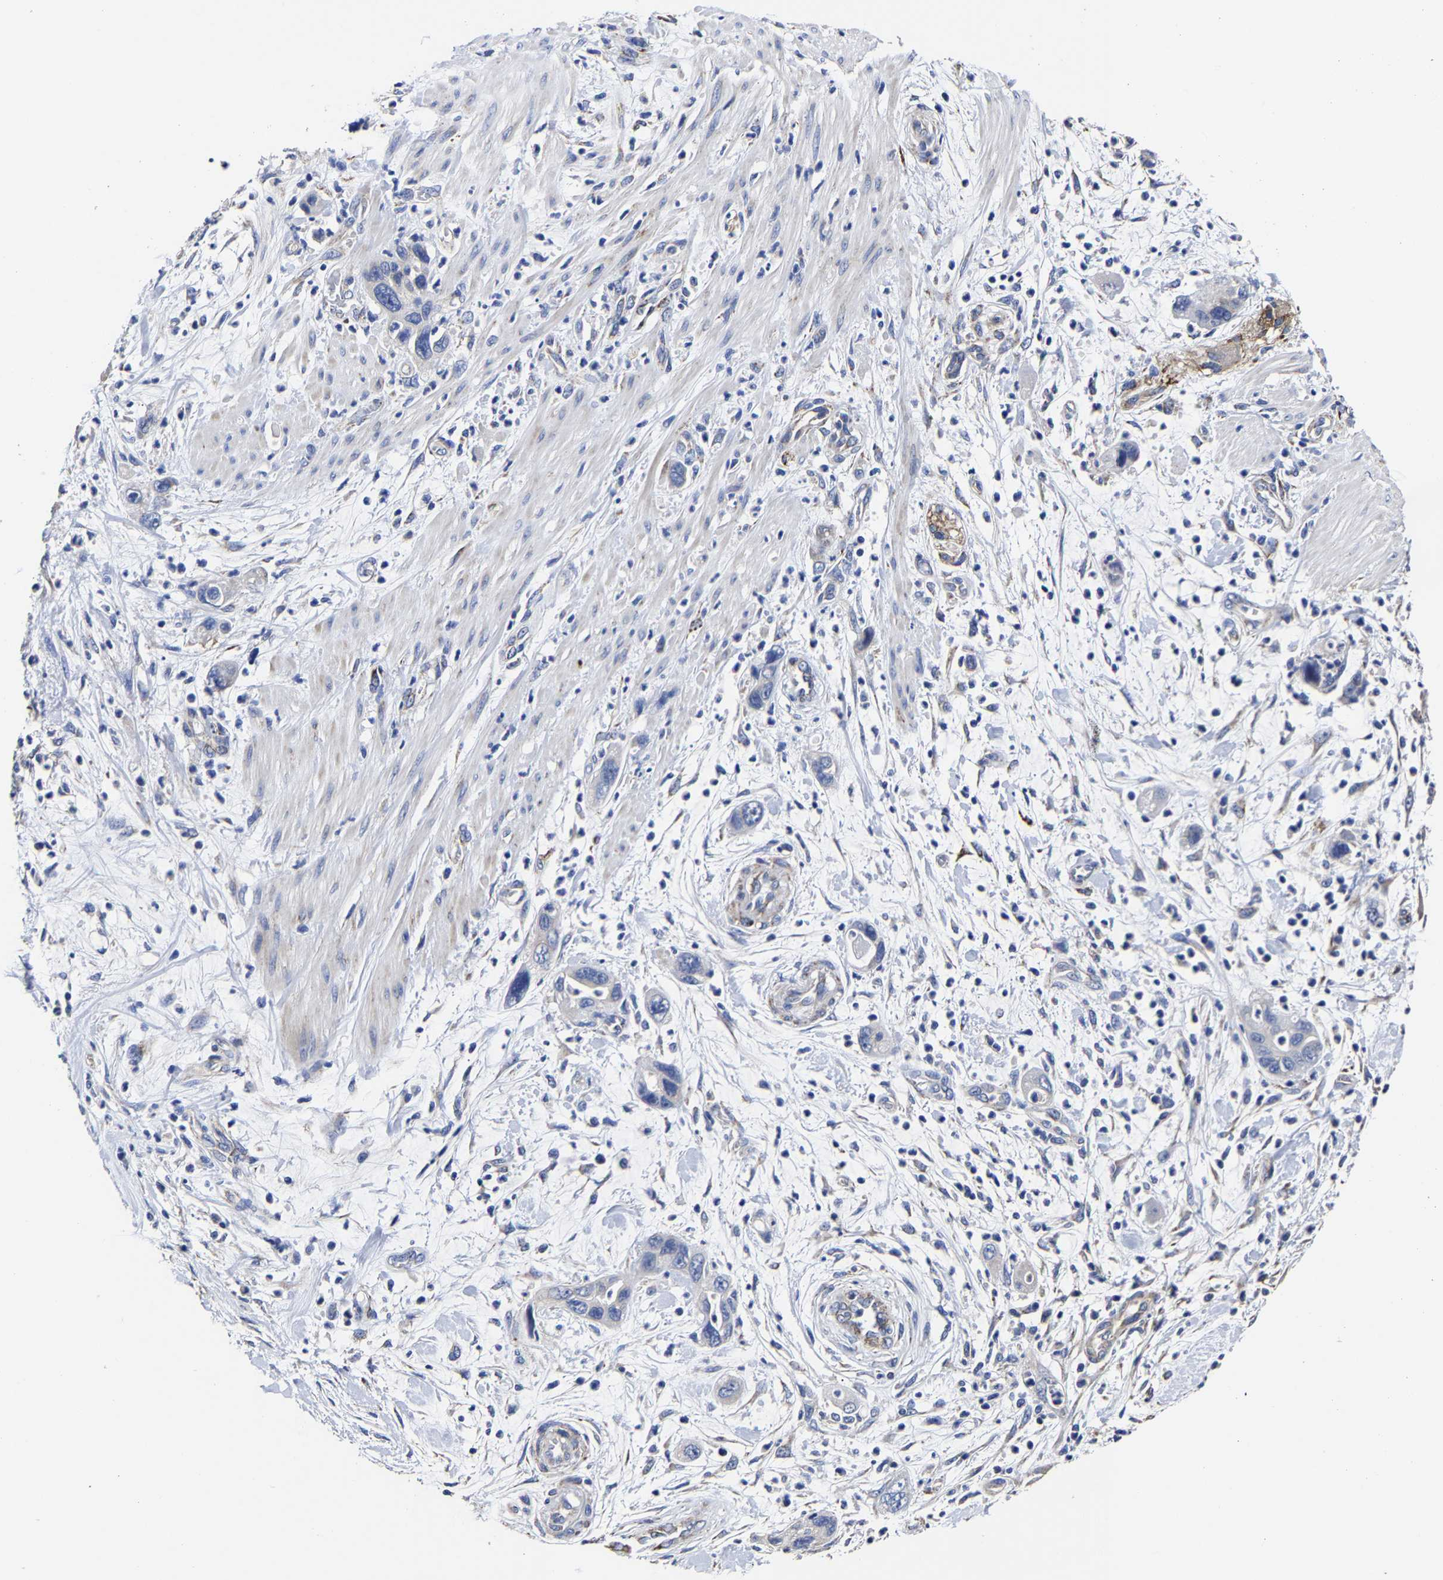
{"staining": {"intensity": "negative", "quantity": "none", "location": "none"}, "tissue": "pancreatic cancer", "cell_type": "Tumor cells", "image_type": "cancer", "snomed": [{"axis": "morphology", "description": "Adenocarcinoma, NOS"}, {"axis": "topography", "description": "Pancreas"}], "caption": "A high-resolution histopathology image shows immunohistochemistry (IHC) staining of pancreatic cancer (adenocarcinoma), which reveals no significant positivity in tumor cells.", "gene": "AASS", "patient": {"sex": "female", "age": 70}}